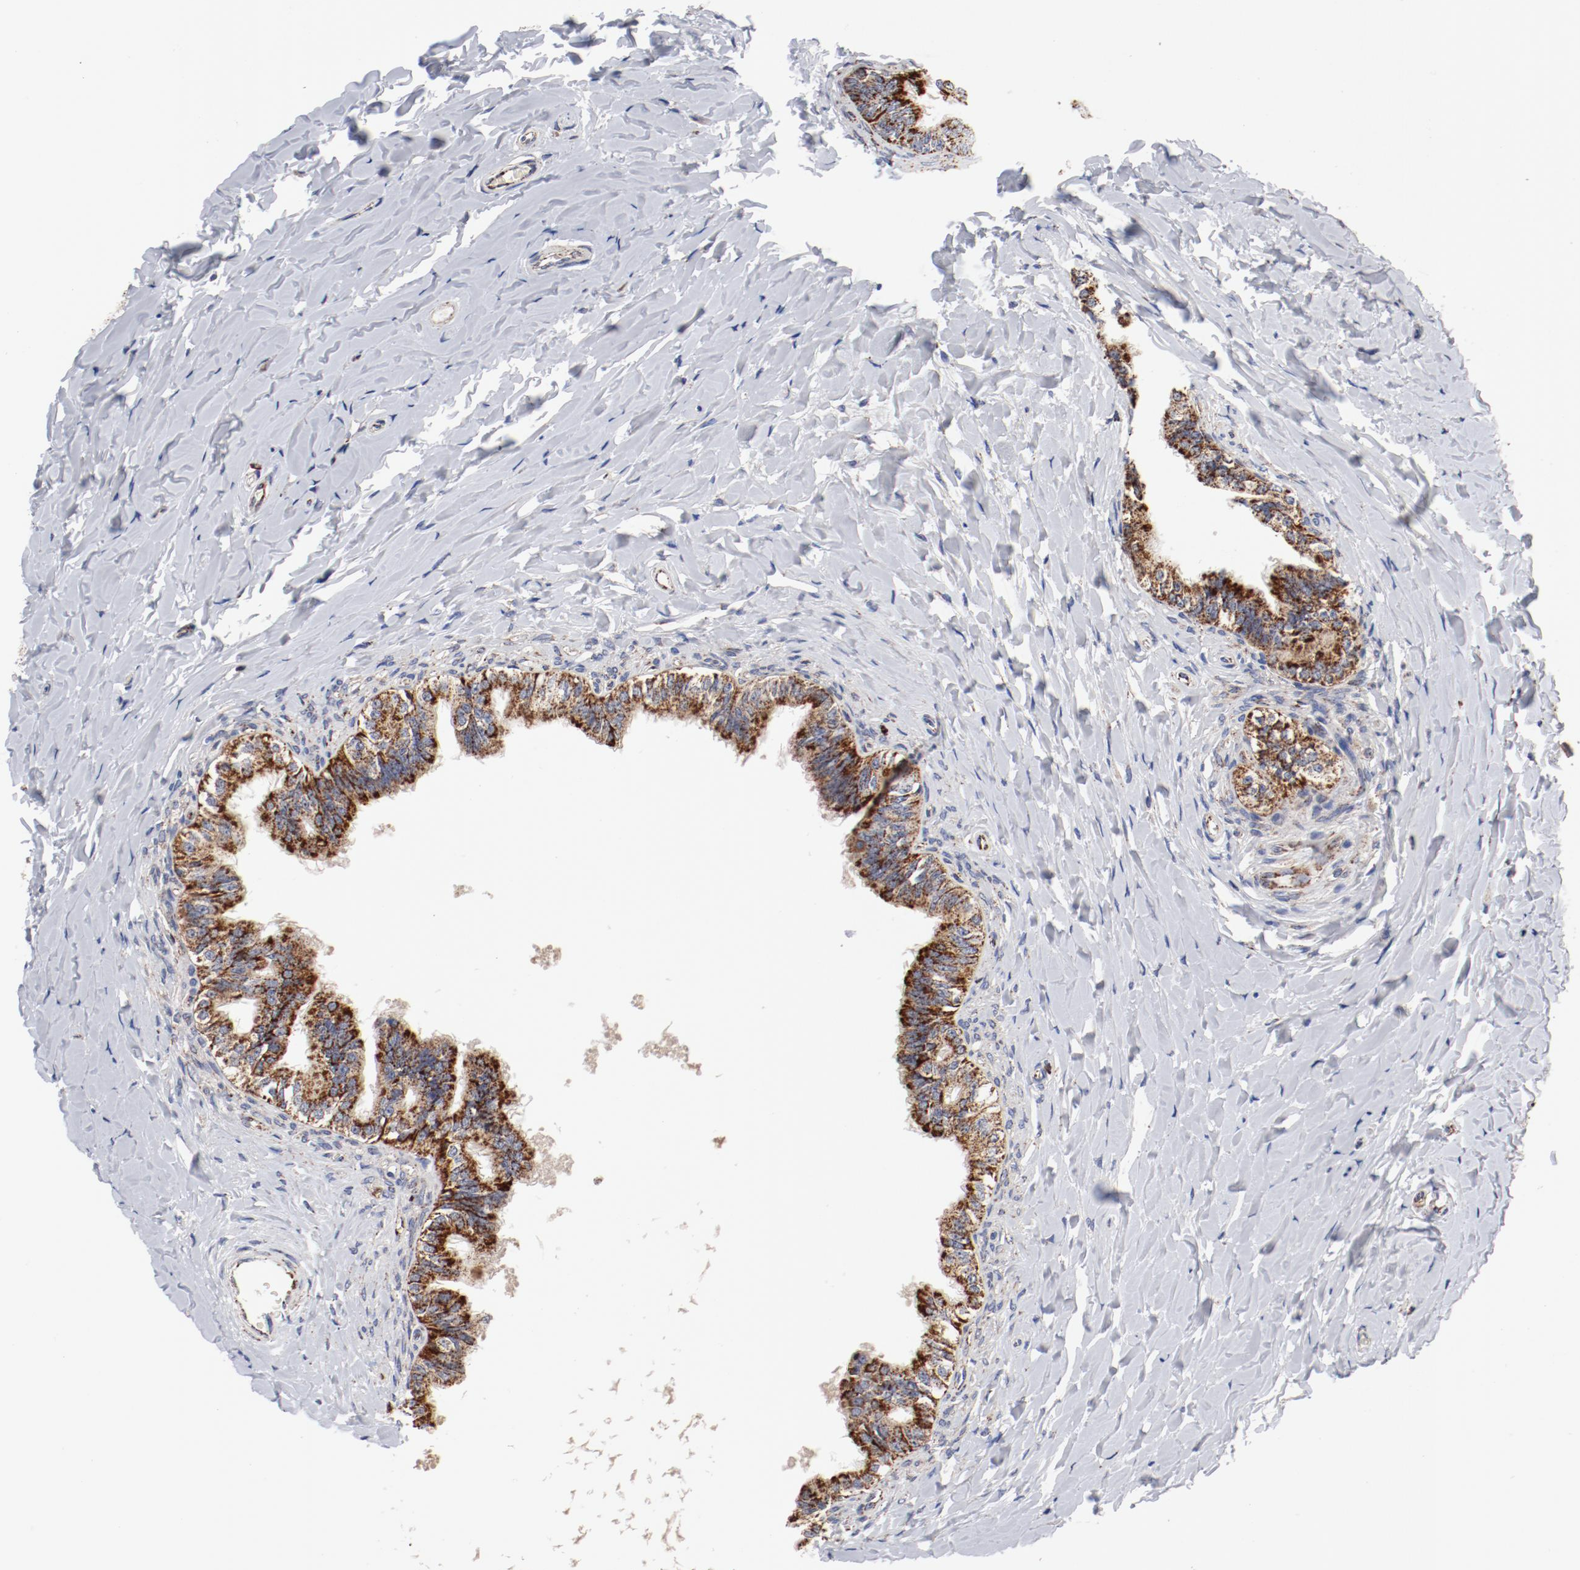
{"staining": {"intensity": "moderate", "quantity": ">75%", "location": "cytoplasmic/membranous"}, "tissue": "epididymis", "cell_type": "Glandular cells", "image_type": "normal", "snomed": [{"axis": "morphology", "description": "Normal tissue, NOS"}, {"axis": "topography", "description": "Soft tissue"}, {"axis": "topography", "description": "Epididymis"}], "caption": "The image exhibits immunohistochemical staining of unremarkable epididymis. There is moderate cytoplasmic/membranous expression is appreciated in approximately >75% of glandular cells. (DAB IHC, brown staining for protein, blue staining for nuclei).", "gene": "NDUFV2", "patient": {"sex": "male", "age": 26}}